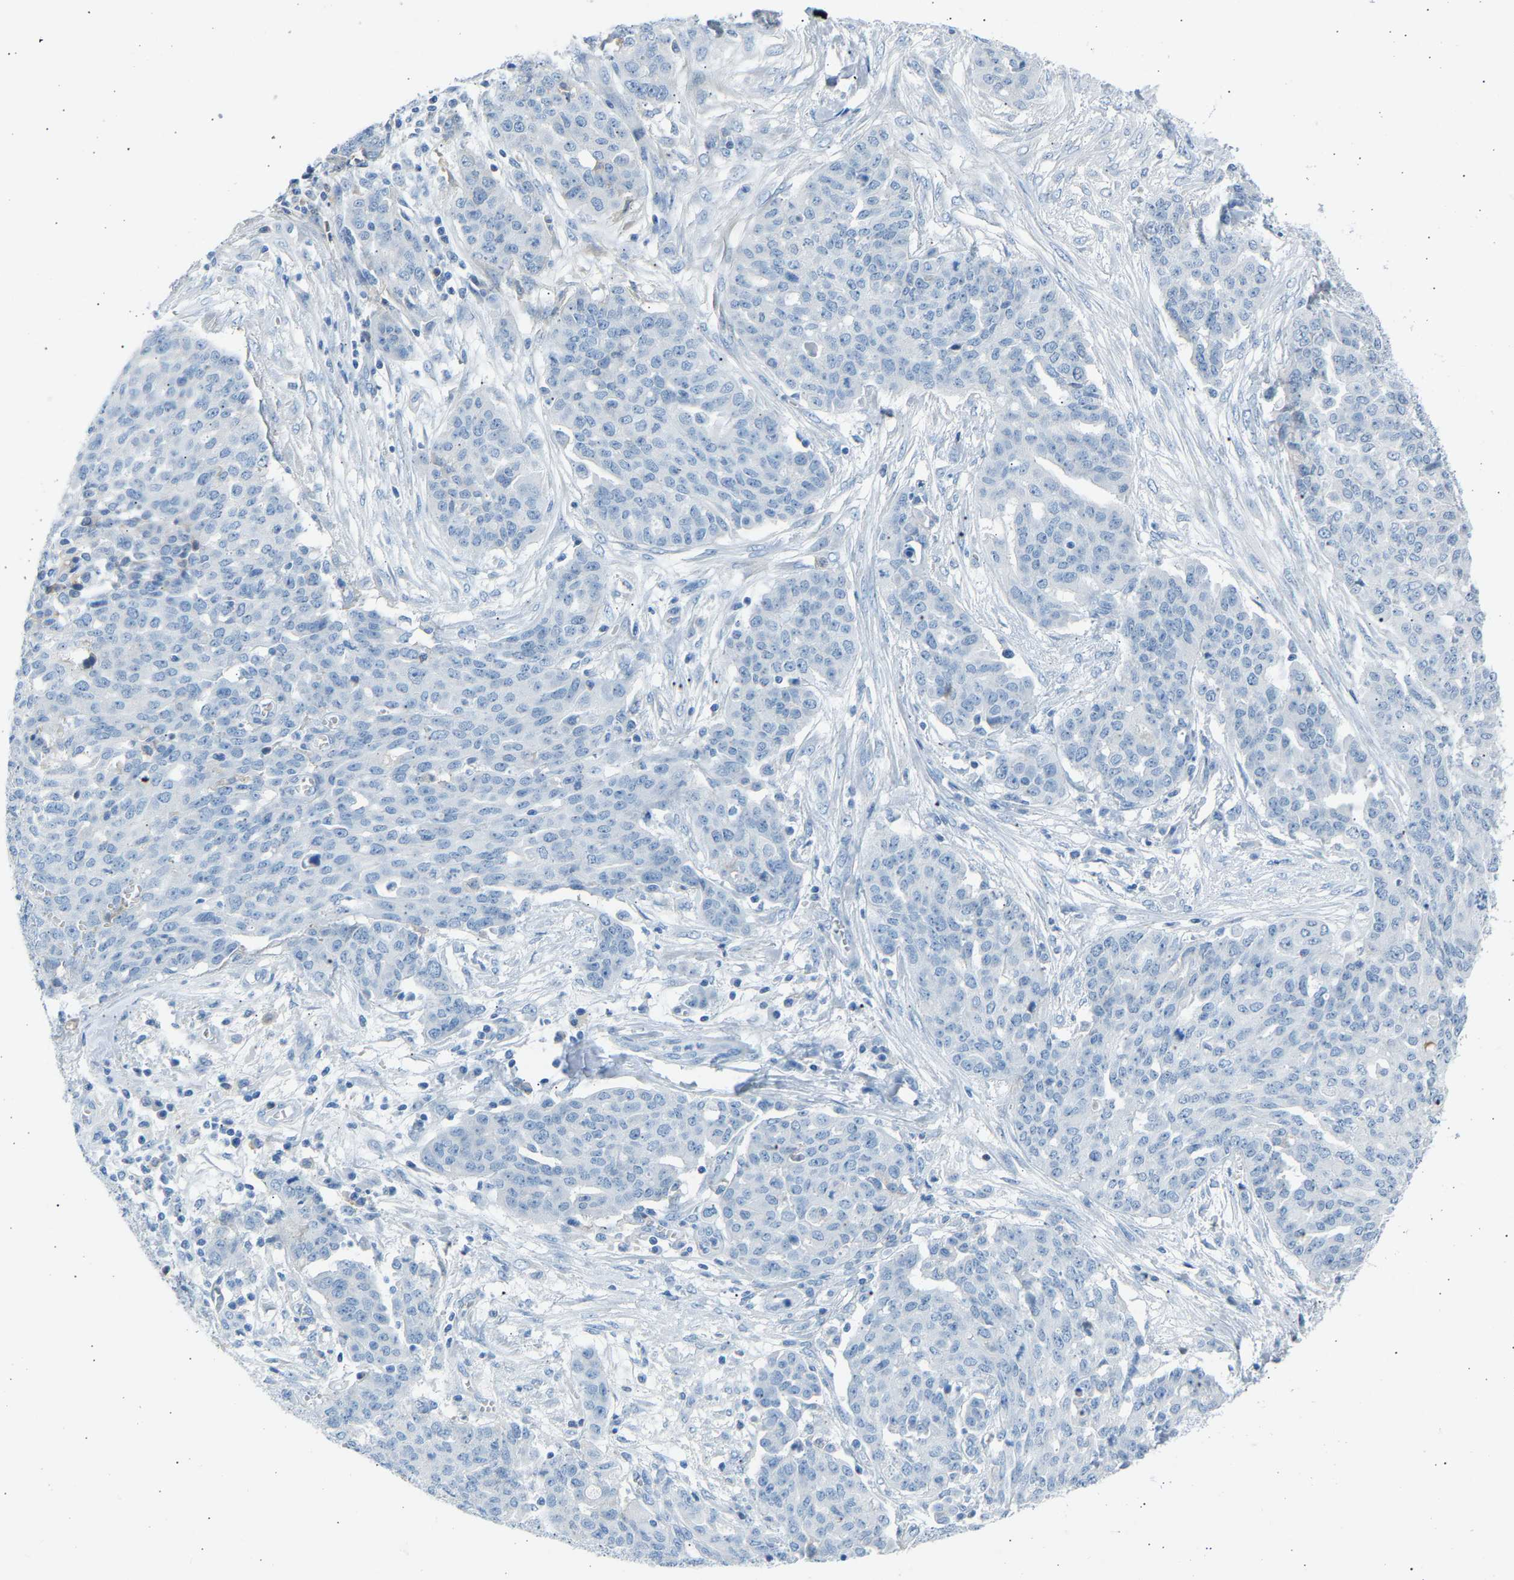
{"staining": {"intensity": "negative", "quantity": "none", "location": "none"}, "tissue": "ovarian cancer", "cell_type": "Tumor cells", "image_type": "cancer", "snomed": [{"axis": "morphology", "description": "Cystadenocarcinoma, serous, NOS"}, {"axis": "topography", "description": "Soft tissue"}, {"axis": "topography", "description": "Ovary"}], "caption": "Protein analysis of serous cystadenocarcinoma (ovarian) shows no significant staining in tumor cells. The staining was performed using DAB (3,3'-diaminobenzidine) to visualize the protein expression in brown, while the nuclei were stained in blue with hematoxylin (Magnification: 20x).", "gene": "GNAS", "patient": {"sex": "female", "age": 57}}